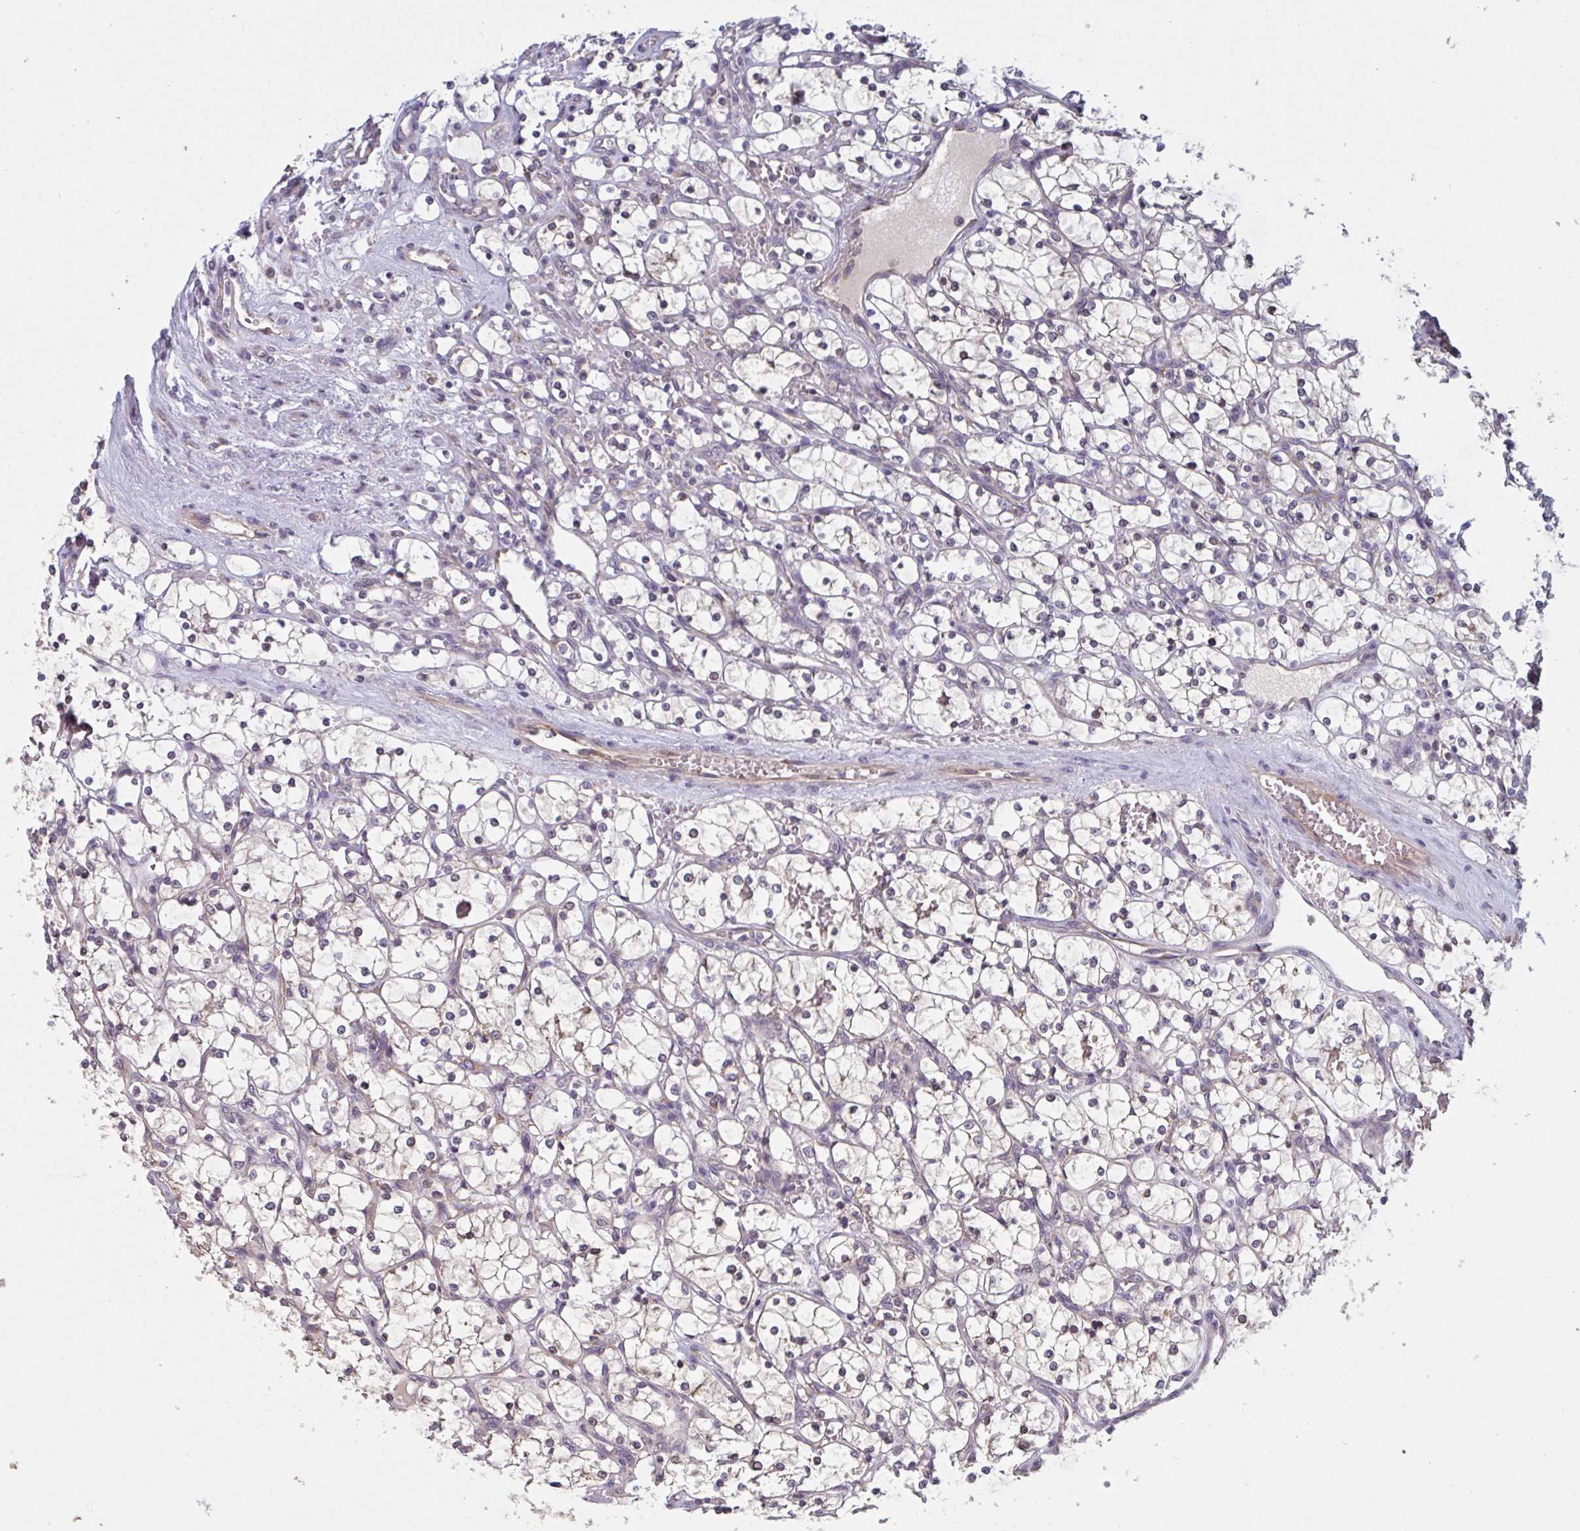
{"staining": {"intensity": "negative", "quantity": "none", "location": "none"}, "tissue": "renal cancer", "cell_type": "Tumor cells", "image_type": "cancer", "snomed": [{"axis": "morphology", "description": "Adenocarcinoma, NOS"}, {"axis": "topography", "description": "Kidney"}], "caption": "Tumor cells are negative for brown protein staining in adenocarcinoma (renal).", "gene": "CD1E", "patient": {"sex": "female", "age": 69}}